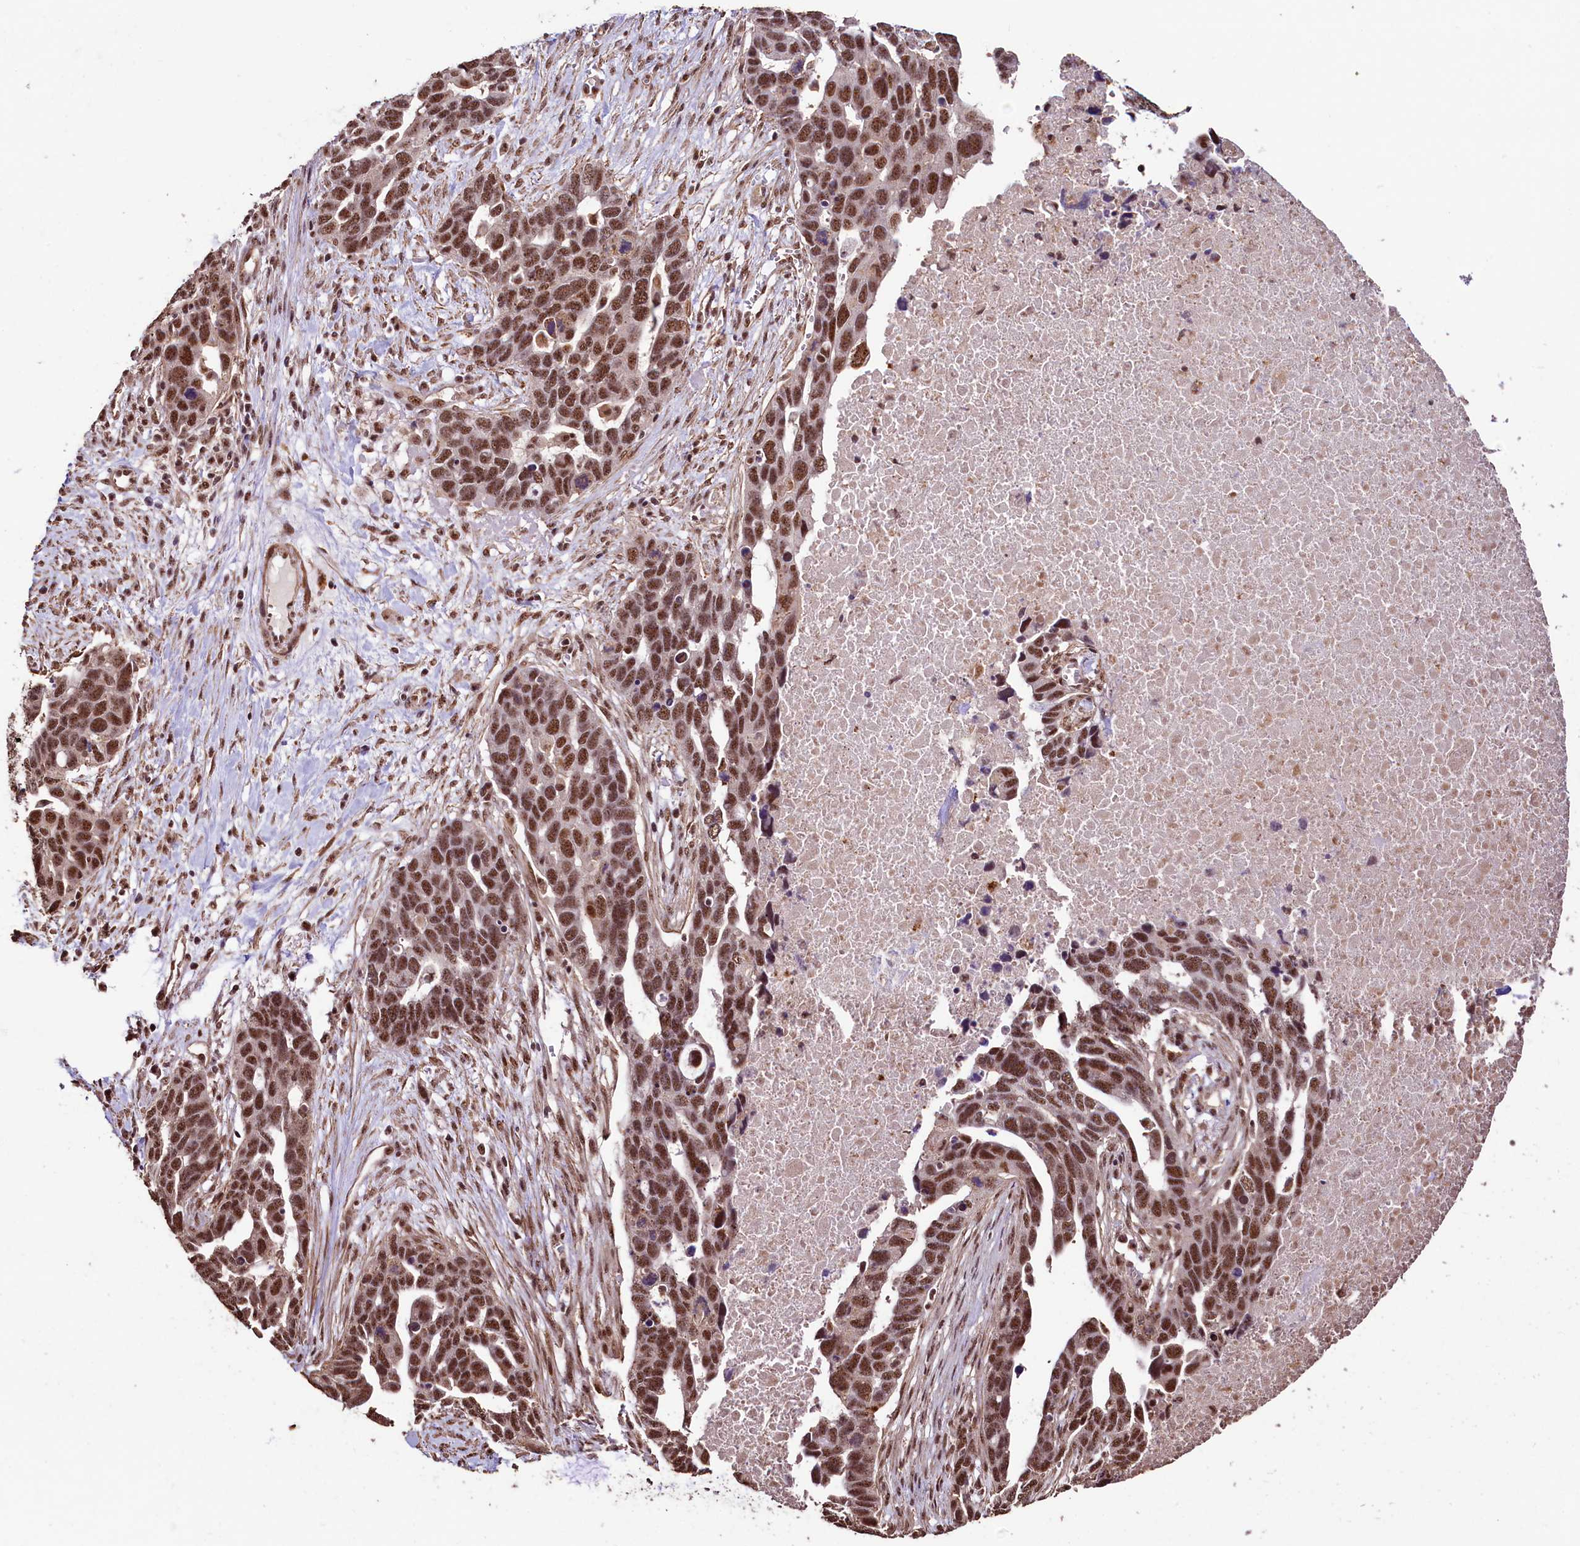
{"staining": {"intensity": "moderate", "quantity": ">75%", "location": "nuclear"}, "tissue": "ovarian cancer", "cell_type": "Tumor cells", "image_type": "cancer", "snomed": [{"axis": "morphology", "description": "Cystadenocarcinoma, serous, NOS"}, {"axis": "topography", "description": "Ovary"}], "caption": "Human serous cystadenocarcinoma (ovarian) stained with a brown dye displays moderate nuclear positive staining in approximately >75% of tumor cells.", "gene": "SFSWAP", "patient": {"sex": "female", "age": 54}}